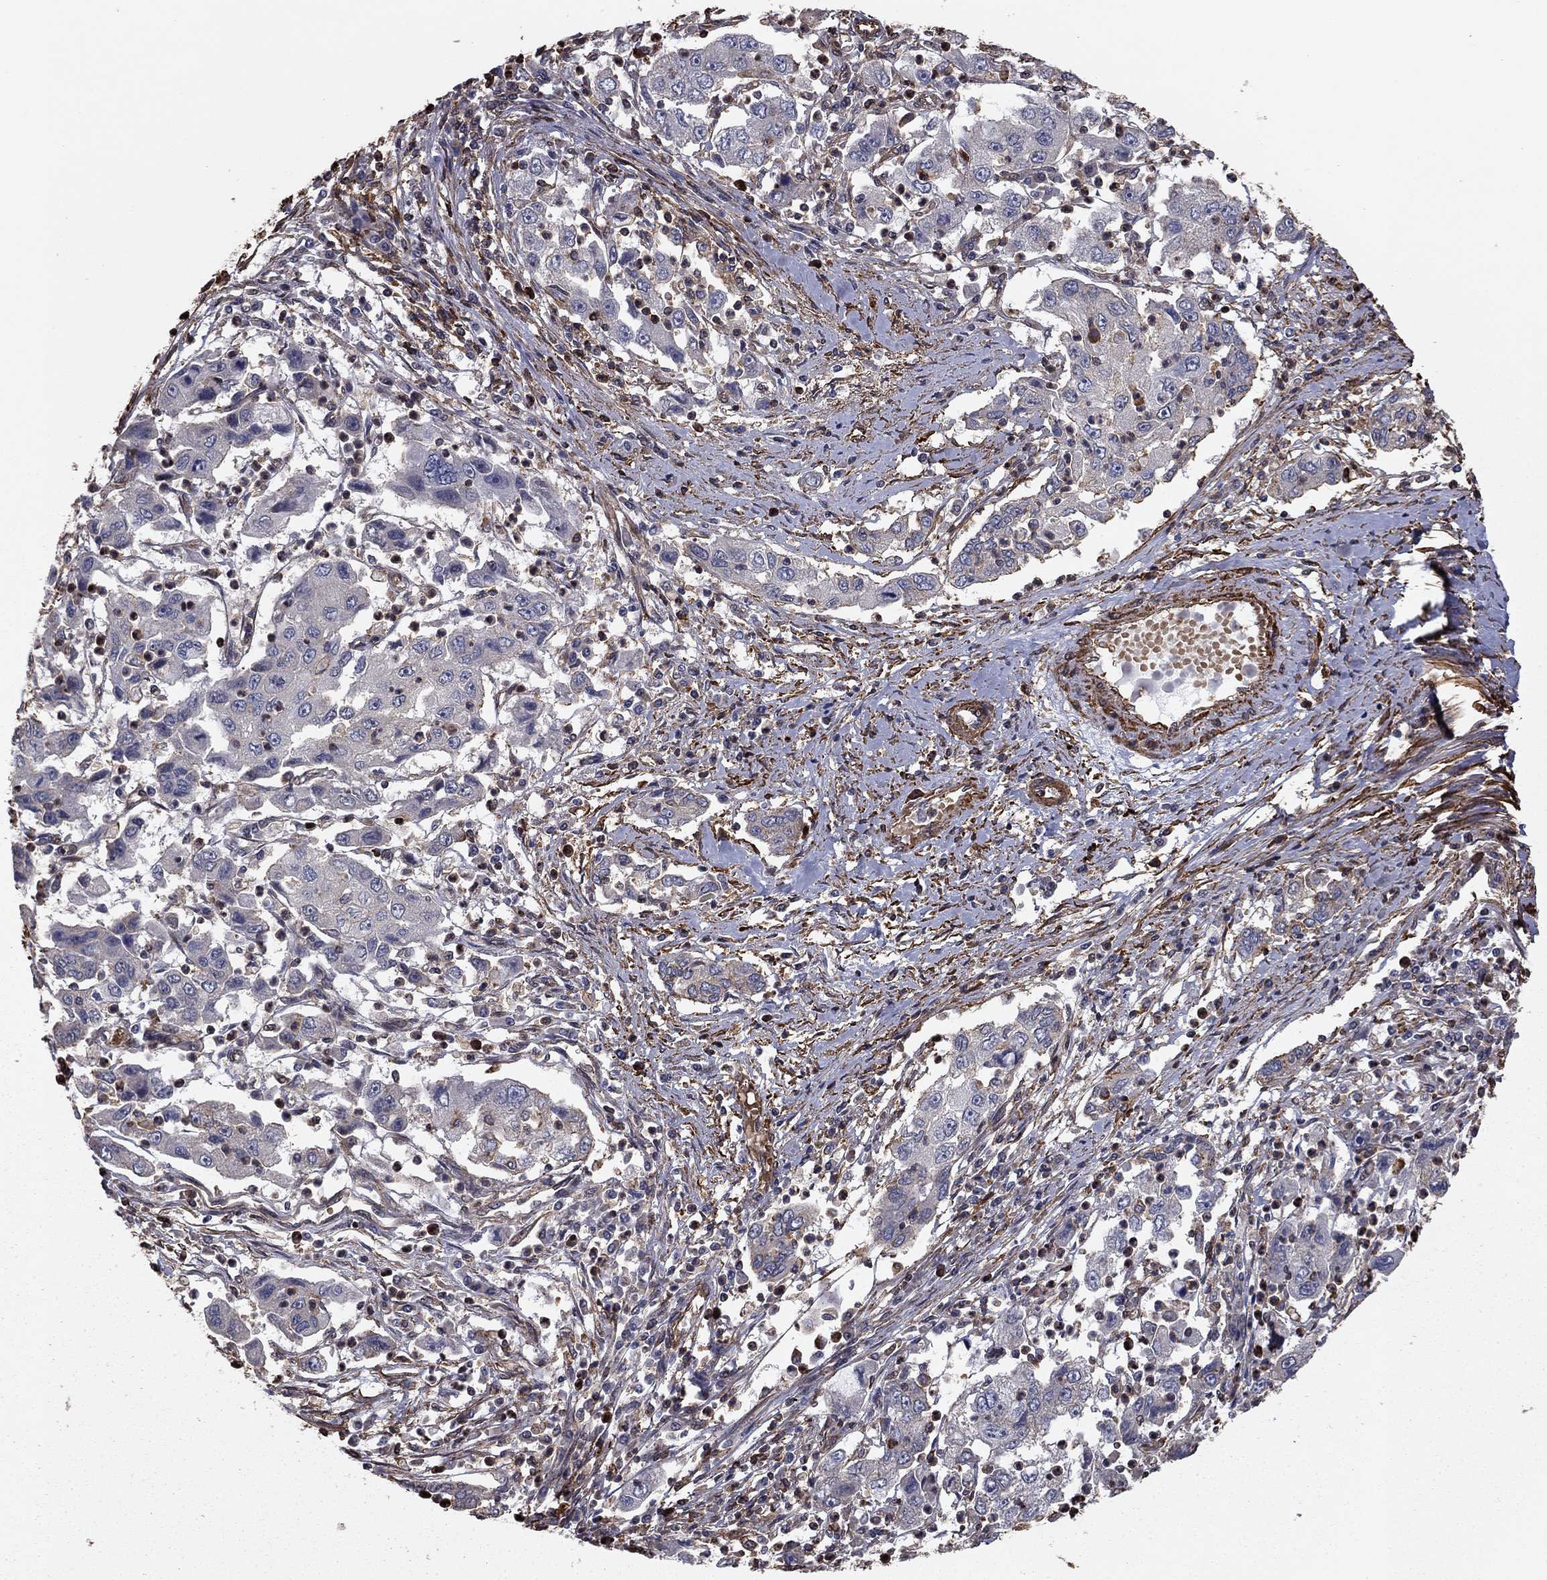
{"staining": {"intensity": "negative", "quantity": "none", "location": "none"}, "tissue": "cervical cancer", "cell_type": "Tumor cells", "image_type": "cancer", "snomed": [{"axis": "morphology", "description": "Squamous cell carcinoma, NOS"}, {"axis": "topography", "description": "Cervix"}], "caption": "An IHC micrograph of cervical cancer (squamous cell carcinoma) is shown. There is no staining in tumor cells of cervical cancer (squamous cell carcinoma).", "gene": "HABP4", "patient": {"sex": "female", "age": 36}}